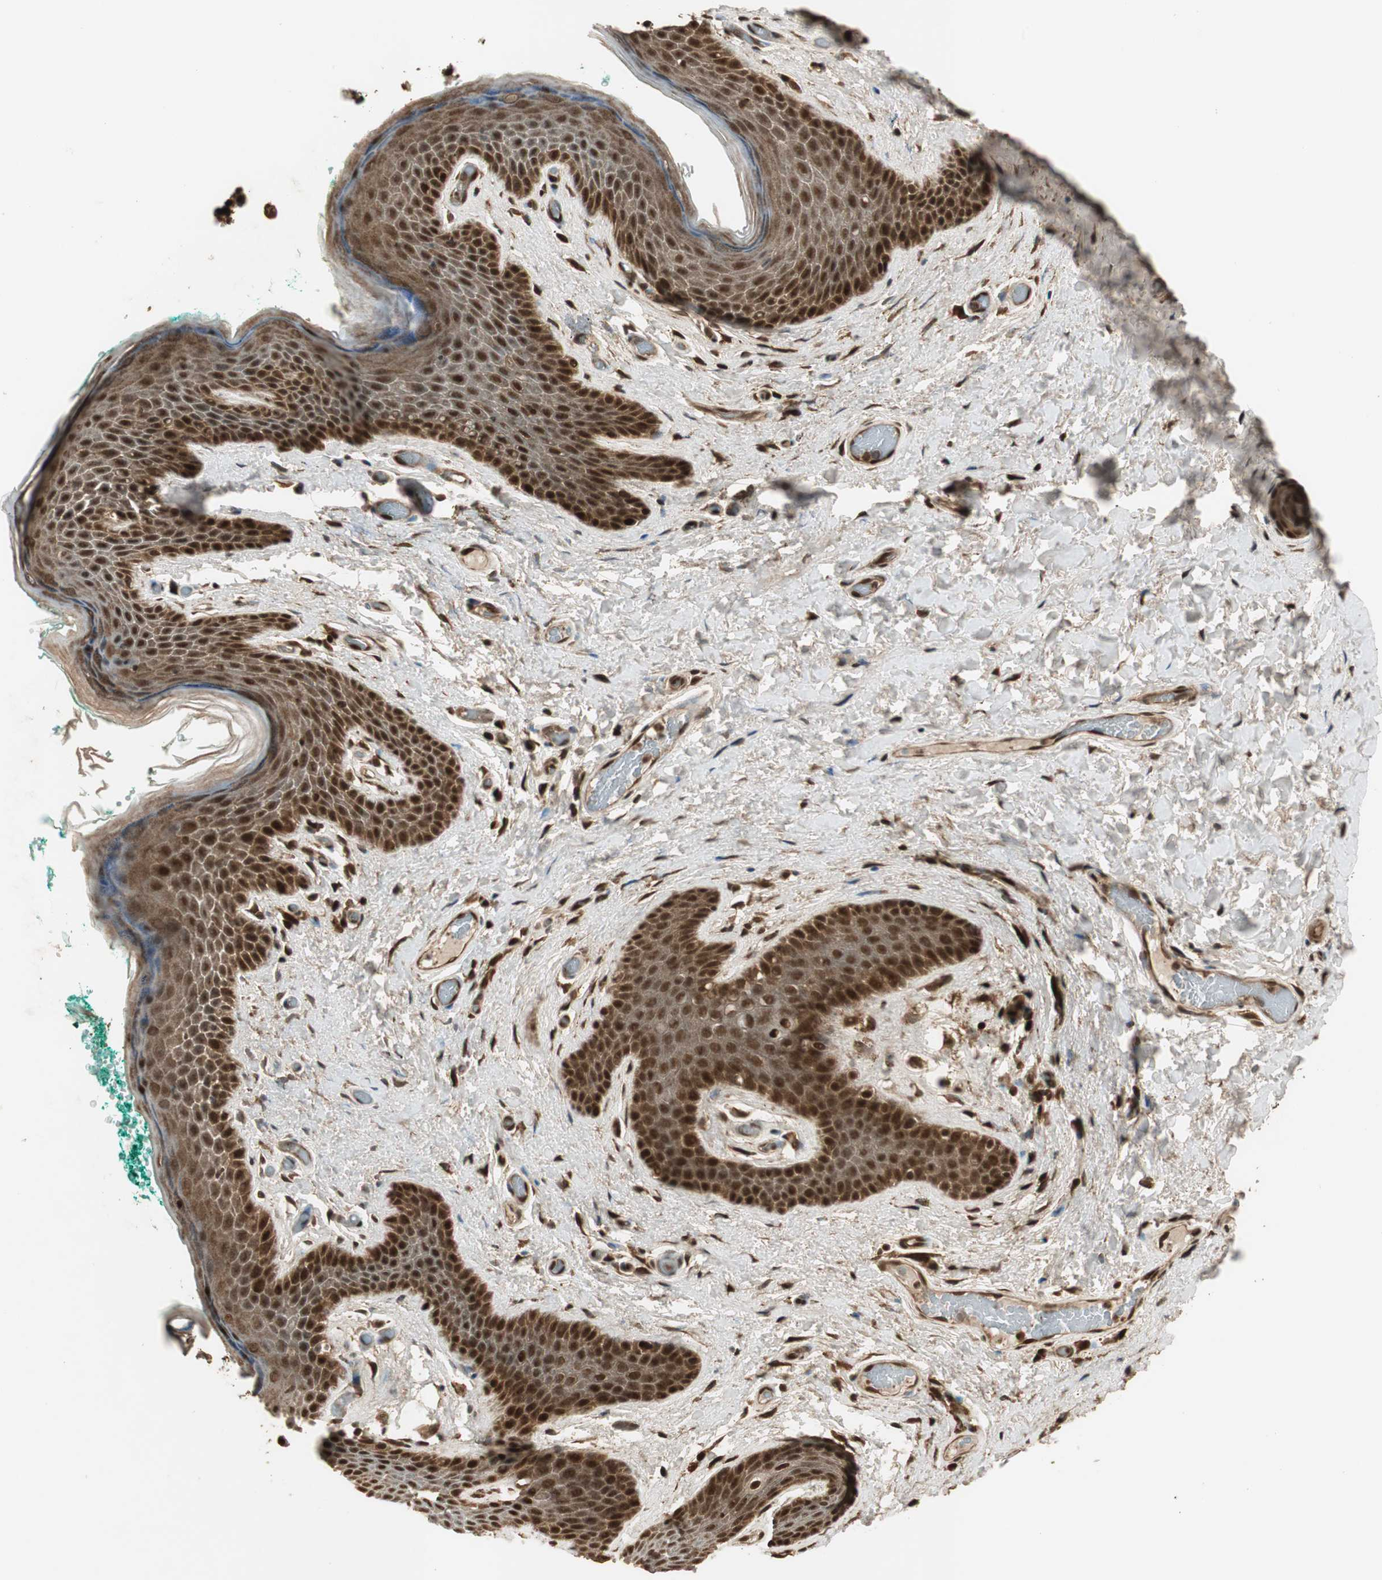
{"staining": {"intensity": "strong", "quantity": ">75%", "location": "cytoplasmic/membranous,nuclear"}, "tissue": "skin", "cell_type": "Epidermal cells", "image_type": "normal", "snomed": [{"axis": "morphology", "description": "Normal tissue, NOS"}, {"axis": "topography", "description": "Anal"}], "caption": "DAB immunohistochemical staining of benign human skin reveals strong cytoplasmic/membranous,nuclear protein positivity in about >75% of epidermal cells. (brown staining indicates protein expression, while blue staining denotes nuclei).", "gene": "RPA3", "patient": {"sex": "male", "age": 74}}